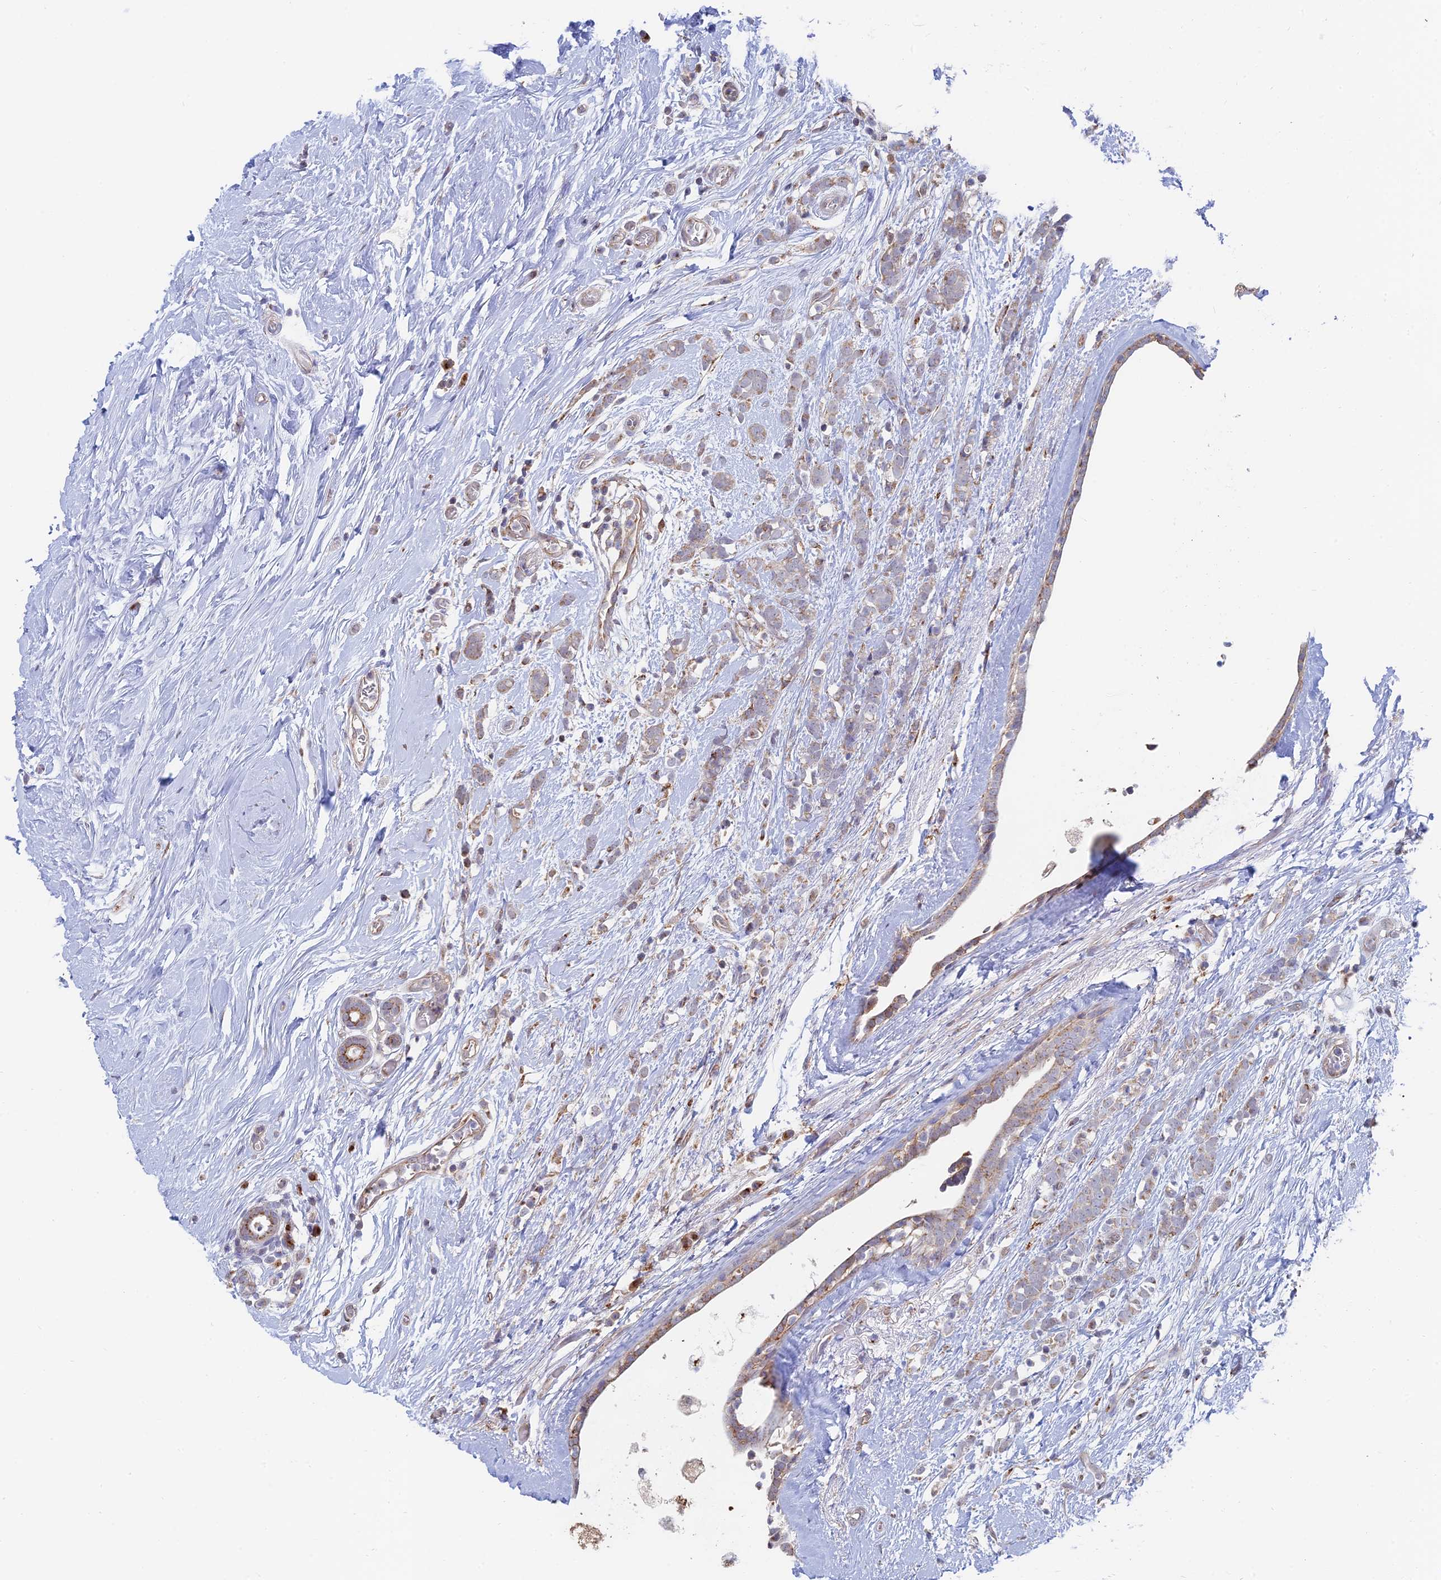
{"staining": {"intensity": "weak", "quantity": "25%-75%", "location": "cytoplasmic/membranous"}, "tissue": "breast cancer", "cell_type": "Tumor cells", "image_type": "cancer", "snomed": [{"axis": "morphology", "description": "Lobular carcinoma"}, {"axis": "topography", "description": "Breast"}], "caption": "This micrograph exhibits IHC staining of human breast cancer (lobular carcinoma), with low weak cytoplasmic/membranous staining in about 25%-75% of tumor cells.", "gene": "HS2ST1", "patient": {"sex": "female", "age": 58}}